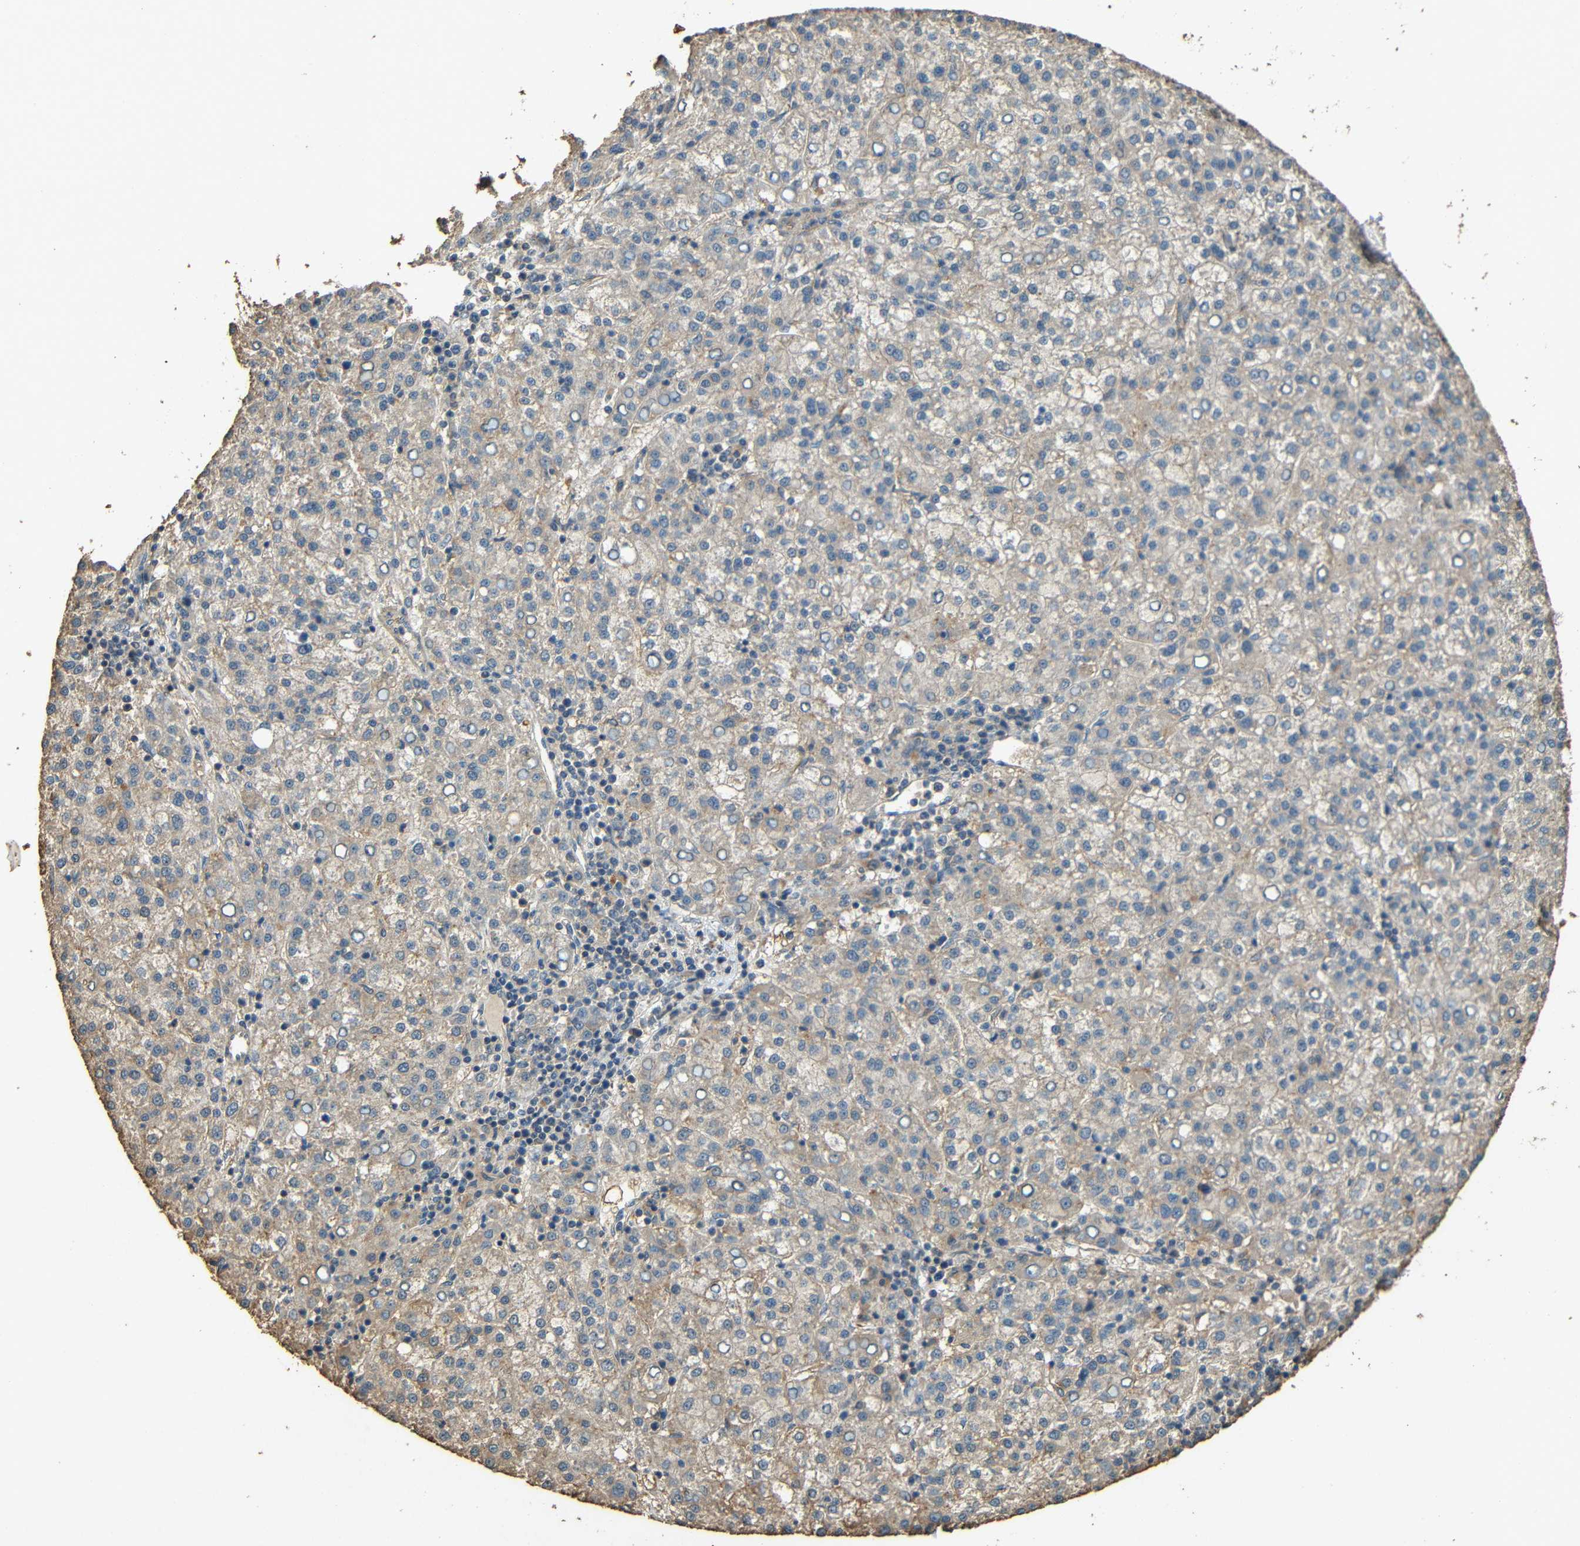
{"staining": {"intensity": "weak", "quantity": "25%-75%", "location": "cytoplasmic/membranous"}, "tissue": "liver cancer", "cell_type": "Tumor cells", "image_type": "cancer", "snomed": [{"axis": "morphology", "description": "Carcinoma, Hepatocellular, NOS"}, {"axis": "topography", "description": "Liver"}], "caption": "Immunohistochemical staining of liver hepatocellular carcinoma reveals low levels of weak cytoplasmic/membranous protein positivity in approximately 25%-75% of tumor cells.", "gene": "PDE5A", "patient": {"sex": "female", "age": 58}}